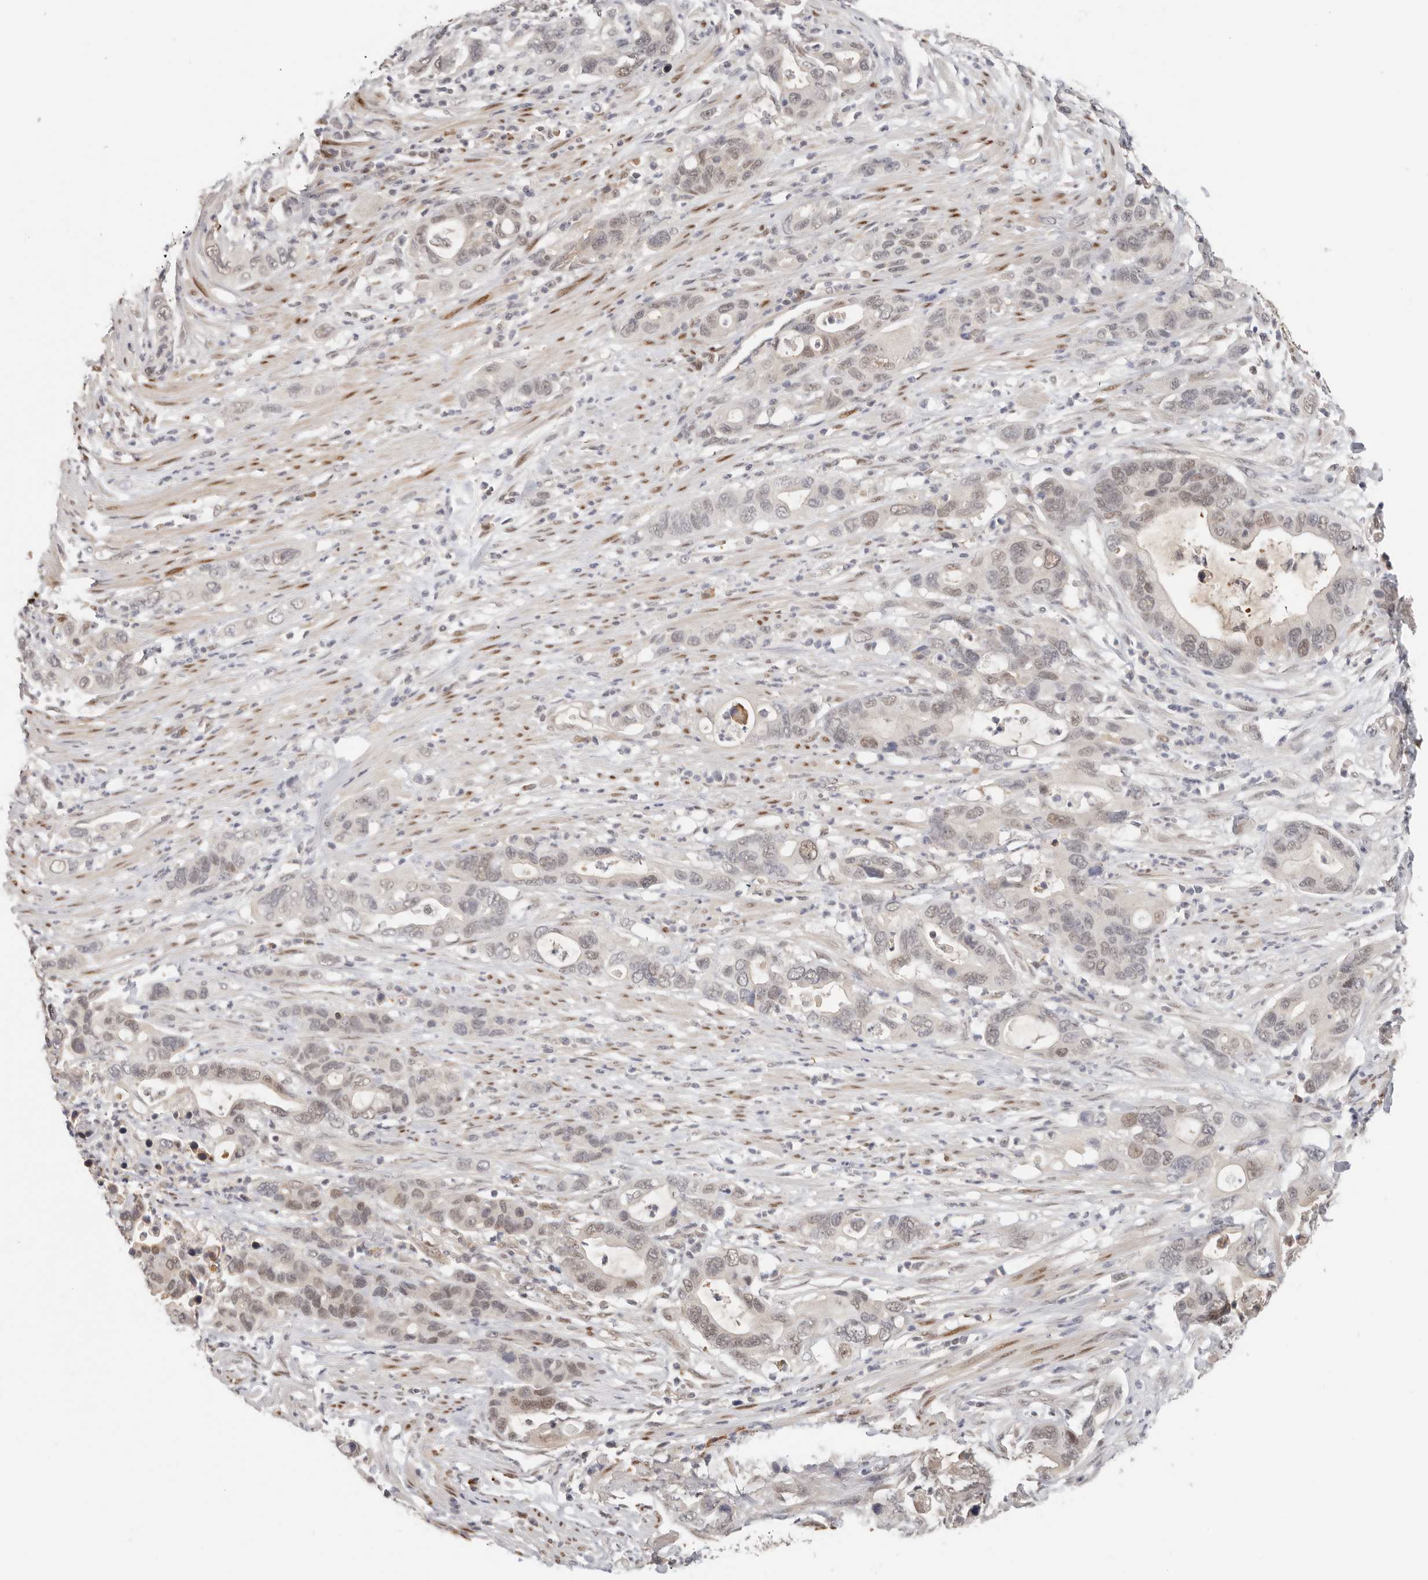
{"staining": {"intensity": "weak", "quantity": "<25%", "location": "nuclear"}, "tissue": "pancreatic cancer", "cell_type": "Tumor cells", "image_type": "cancer", "snomed": [{"axis": "morphology", "description": "Adenocarcinoma, NOS"}, {"axis": "topography", "description": "Pancreas"}], "caption": "Immunohistochemistry (IHC) image of neoplastic tissue: adenocarcinoma (pancreatic) stained with DAB (3,3'-diaminobenzidine) displays no significant protein positivity in tumor cells.", "gene": "LARP7", "patient": {"sex": "female", "age": 71}}